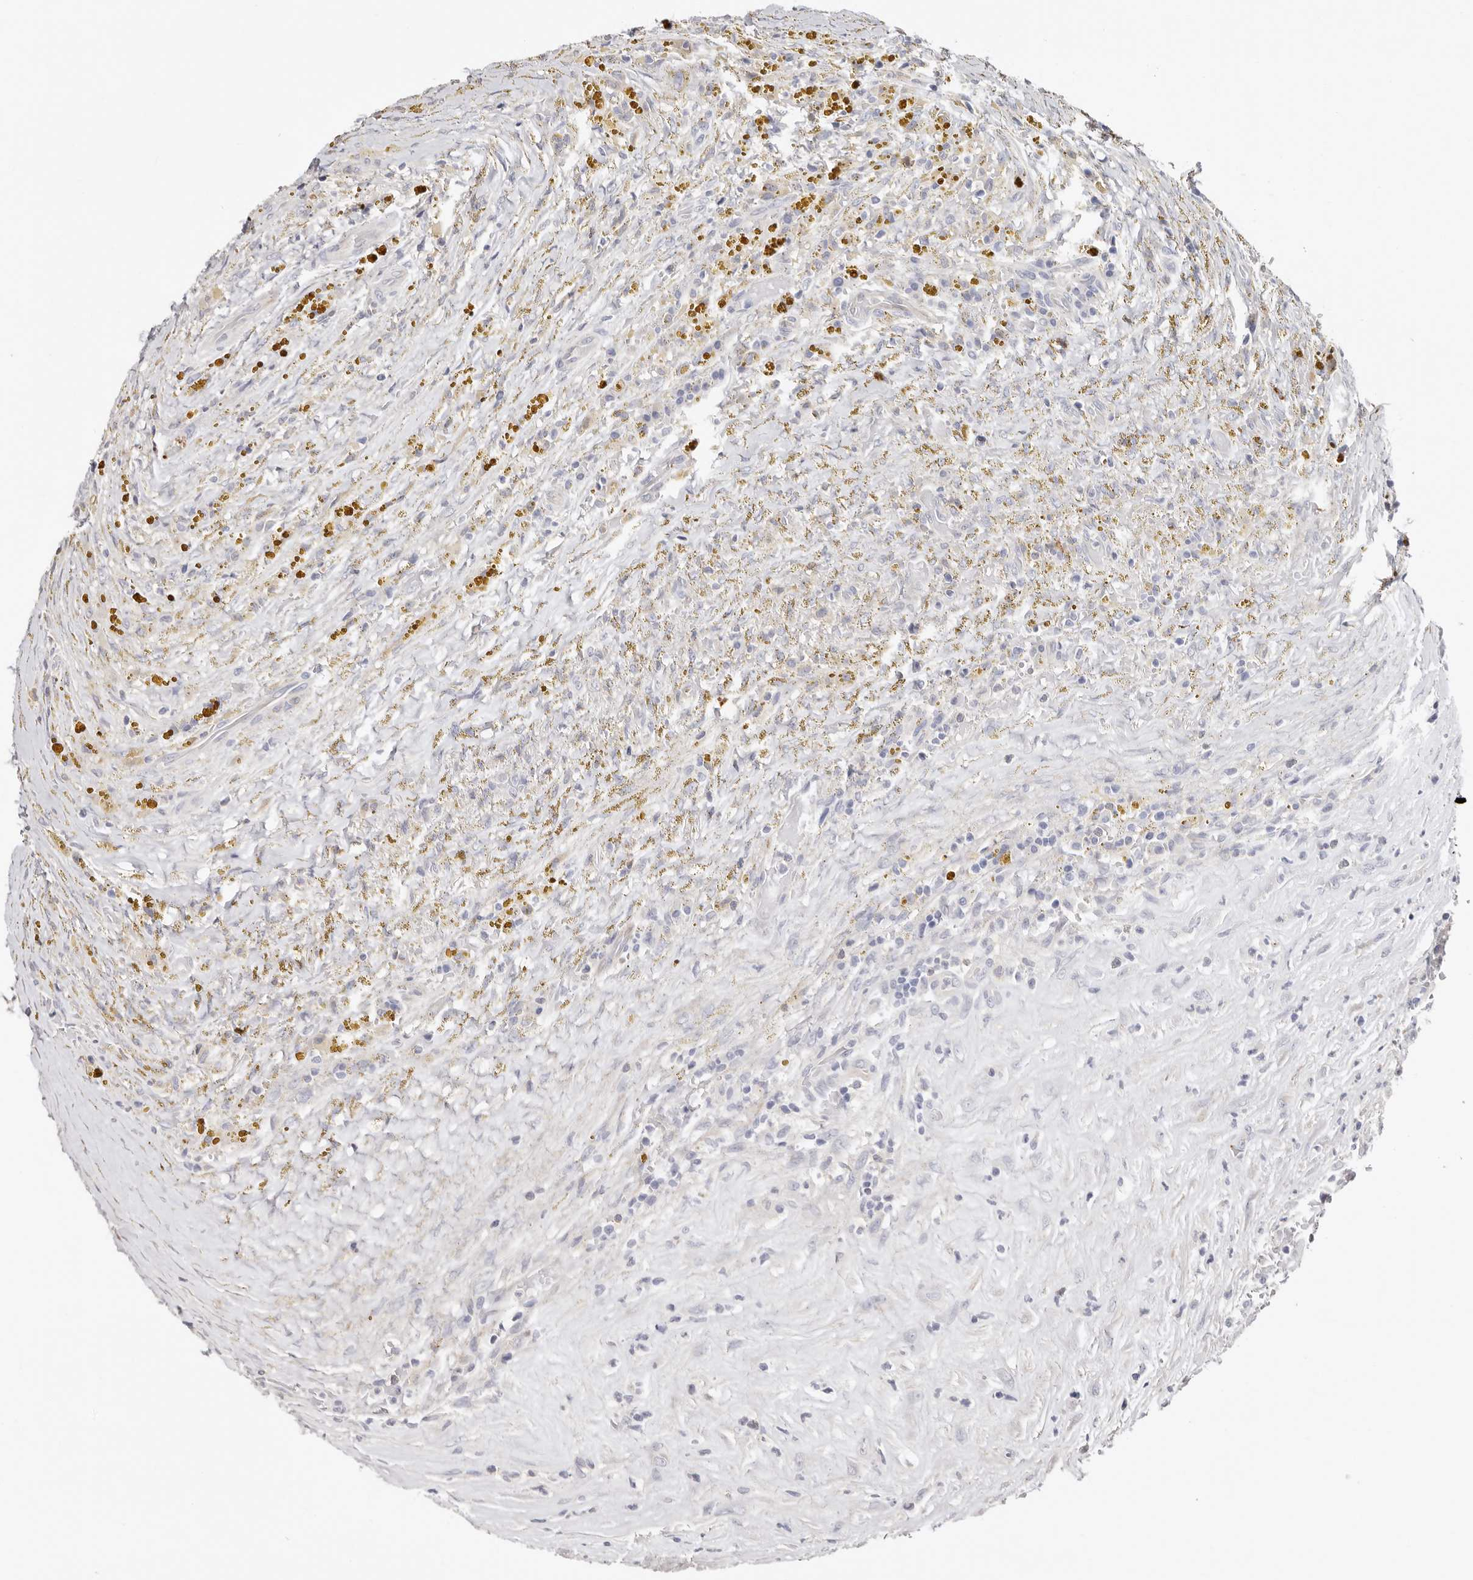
{"staining": {"intensity": "negative", "quantity": "none", "location": "none"}, "tissue": "thyroid cancer", "cell_type": "Tumor cells", "image_type": "cancer", "snomed": [{"axis": "morphology", "description": "Papillary adenocarcinoma, NOS"}, {"axis": "topography", "description": "Thyroid gland"}], "caption": "Immunohistochemistry (IHC) of human thyroid cancer exhibits no expression in tumor cells. (Stains: DAB IHC with hematoxylin counter stain, Microscopy: brightfield microscopy at high magnification).", "gene": "PKDCC", "patient": {"sex": "male", "age": 77}}